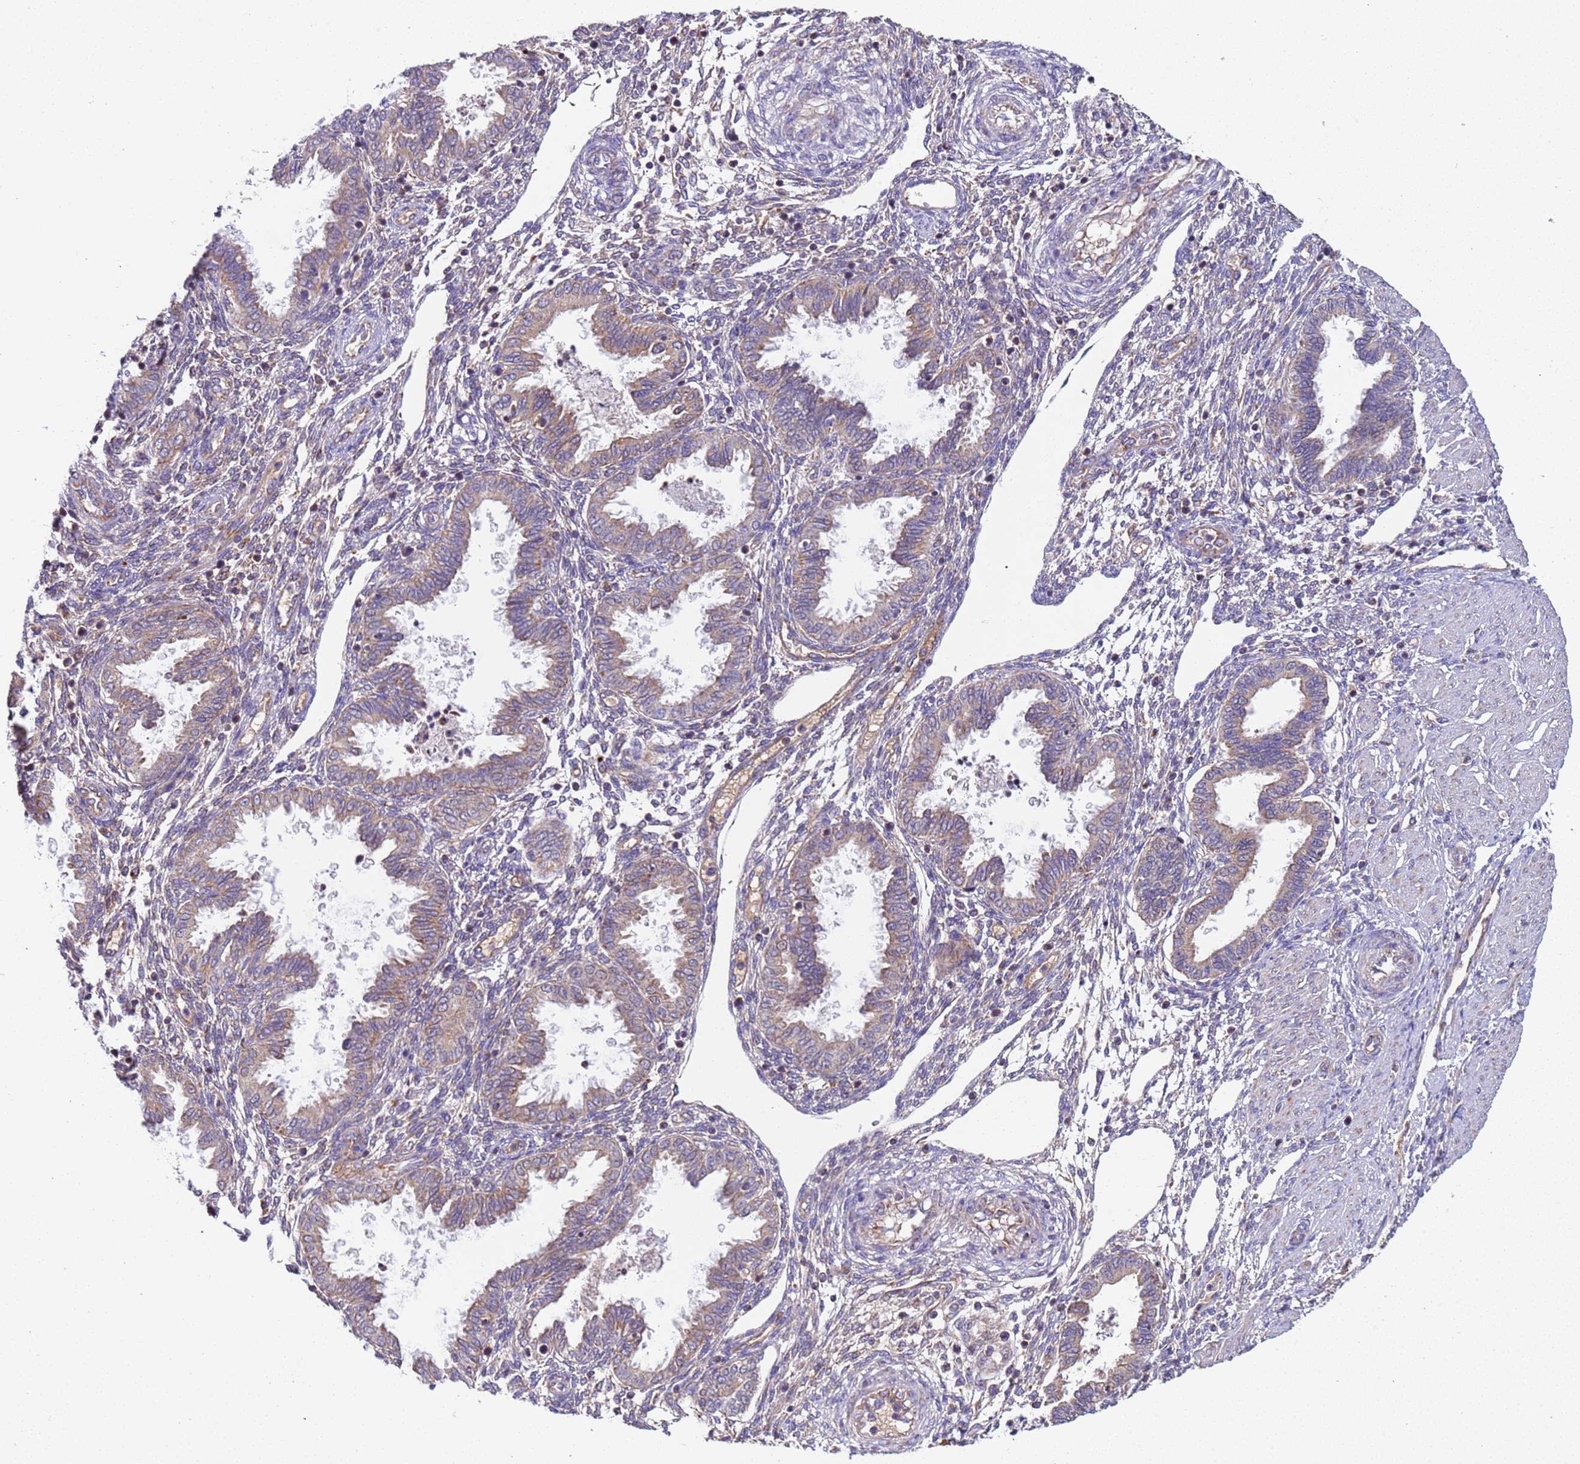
{"staining": {"intensity": "weak", "quantity": "<25%", "location": "cytoplasmic/membranous"}, "tissue": "endometrium", "cell_type": "Cells in endometrial stroma", "image_type": "normal", "snomed": [{"axis": "morphology", "description": "Normal tissue, NOS"}, {"axis": "topography", "description": "Endometrium"}], "caption": "This is a micrograph of immunohistochemistry staining of benign endometrium, which shows no expression in cells in endometrial stroma. (Brightfield microscopy of DAB immunohistochemistry at high magnification).", "gene": "TMEM126A", "patient": {"sex": "female", "age": 33}}